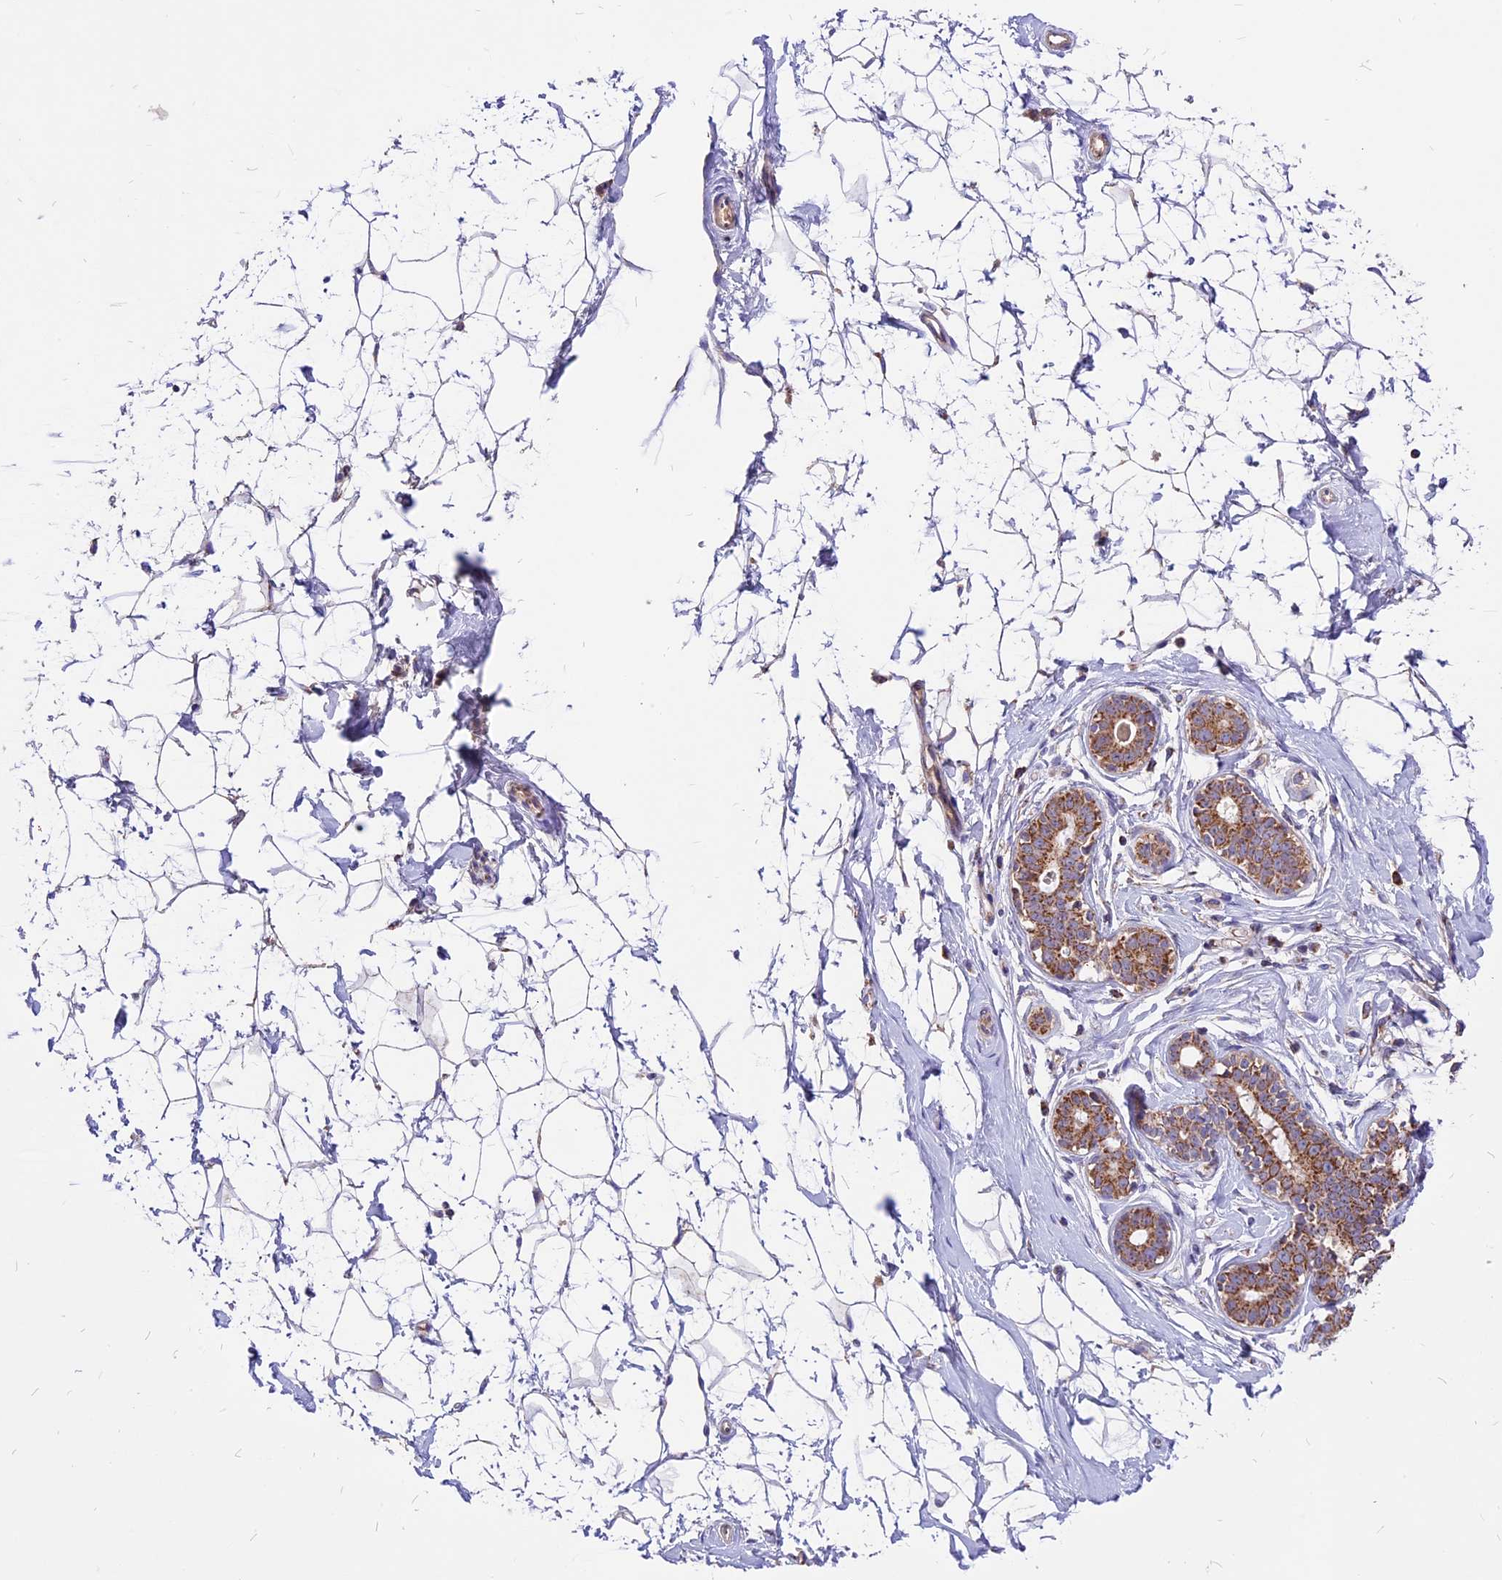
{"staining": {"intensity": "negative", "quantity": "none", "location": "none"}, "tissue": "breast", "cell_type": "Adipocytes", "image_type": "normal", "snomed": [{"axis": "morphology", "description": "Normal tissue, NOS"}, {"axis": "morphology", "description": "Adenoma, NOS"}, {"axis": "topography", "description": "Breast"}], "caption": "Immunohistochemical staining of benign human breast shows no significant staining in adipocytes. (DAB (3,3'-diaminobenzidine) immunohistochemistry (IHC) visualized using brightfield microscopy, high magnification).", "gene": "COX17", "patient": {"sex": "female", "age": 23}}